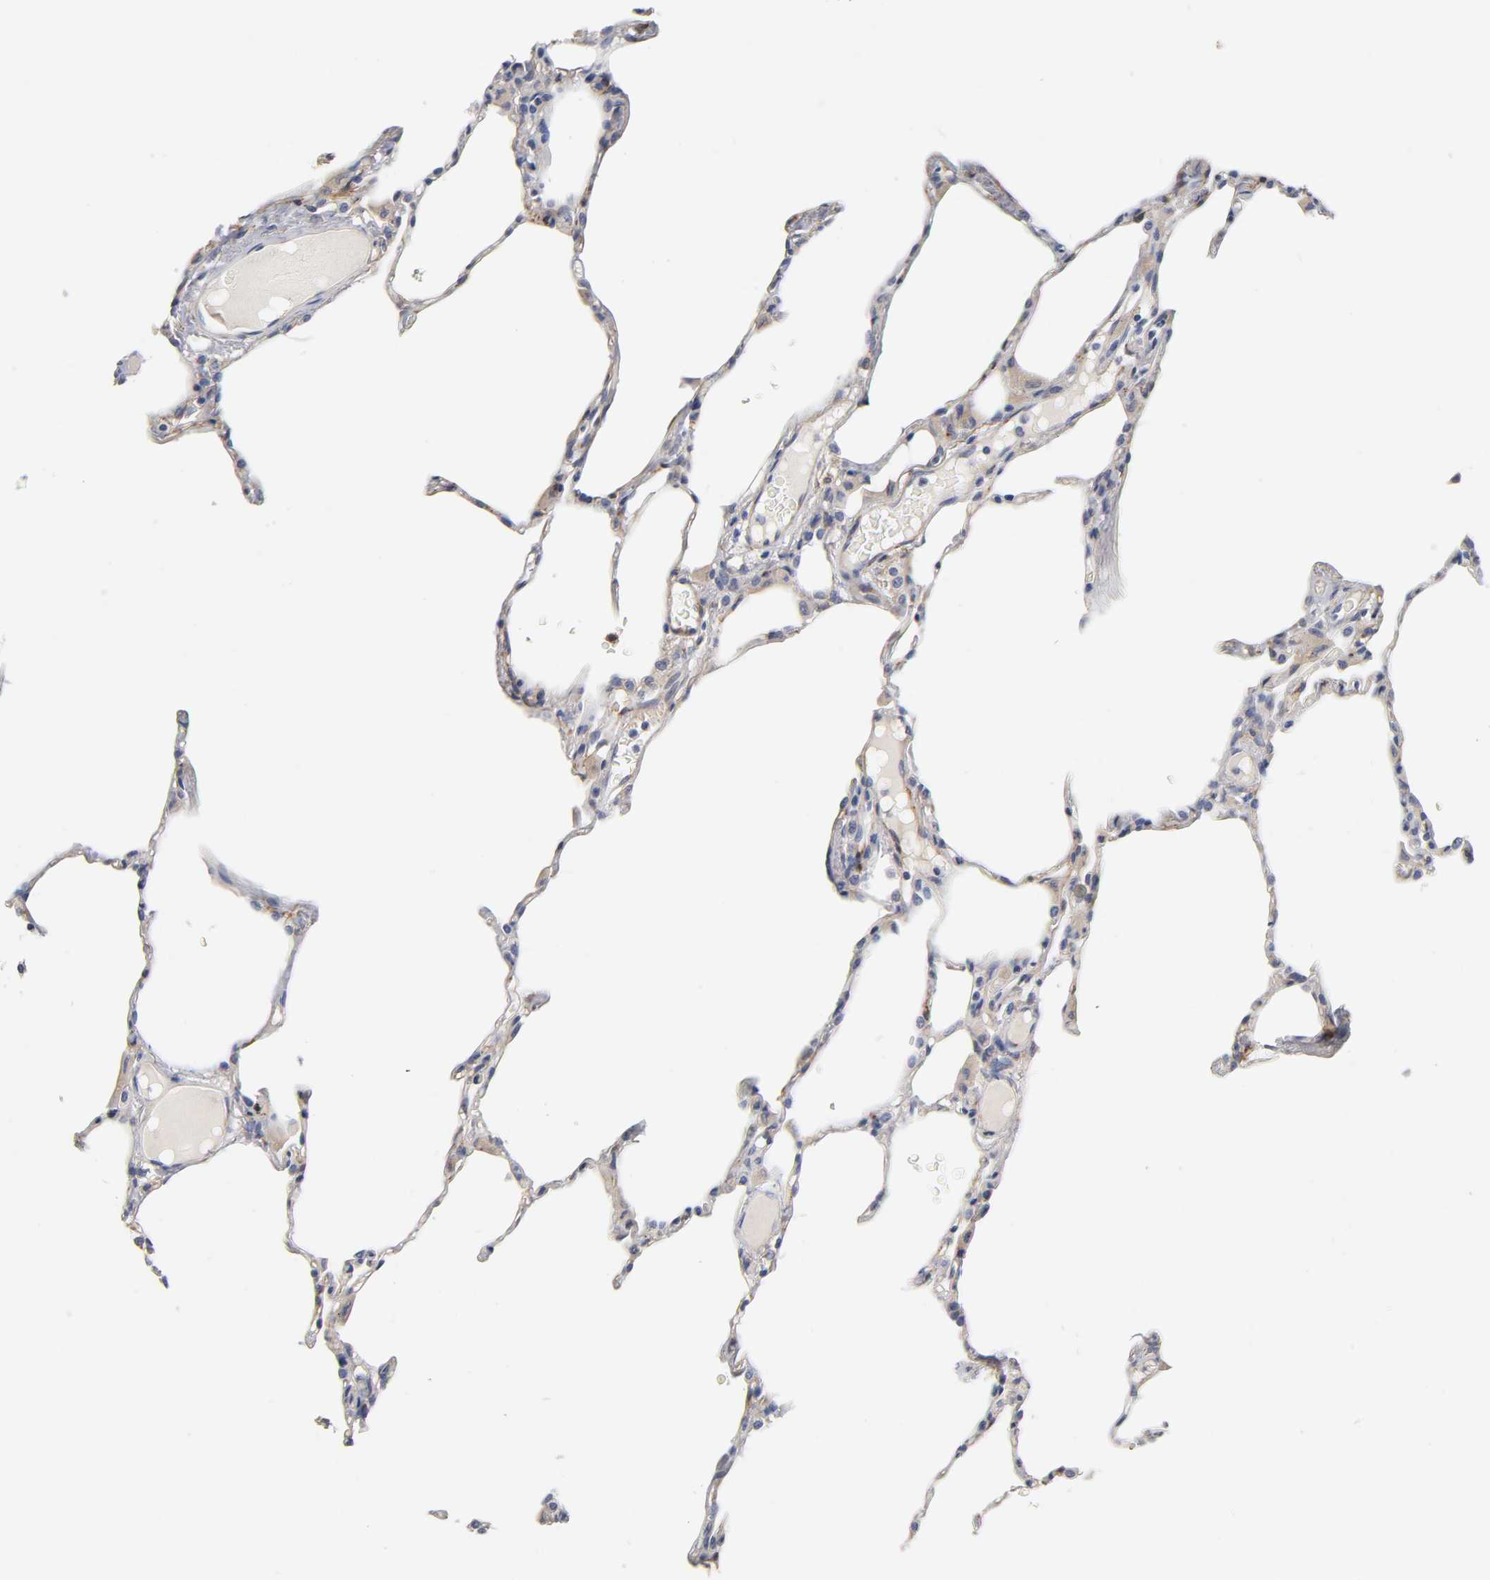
{"staining": {"intensity": "moderate", "quantity": "<25%", "location": "cytoplasmic/membranous"}, "tissue": "lung", "cell_type": "Alveolar cells", "image_type": "normal", "snomed": [{"axis": "morphology", "description": "Normal tissue, NOS"}, {"axis": "topography", "description": "Lung"}], "caption": "Lung stained with IHC displays moderate cytoplasmic/membranous staining in about <25% of alveolar cells.", "gene": "LAMB1", "patient": {"sex": "female", "age": 49}}